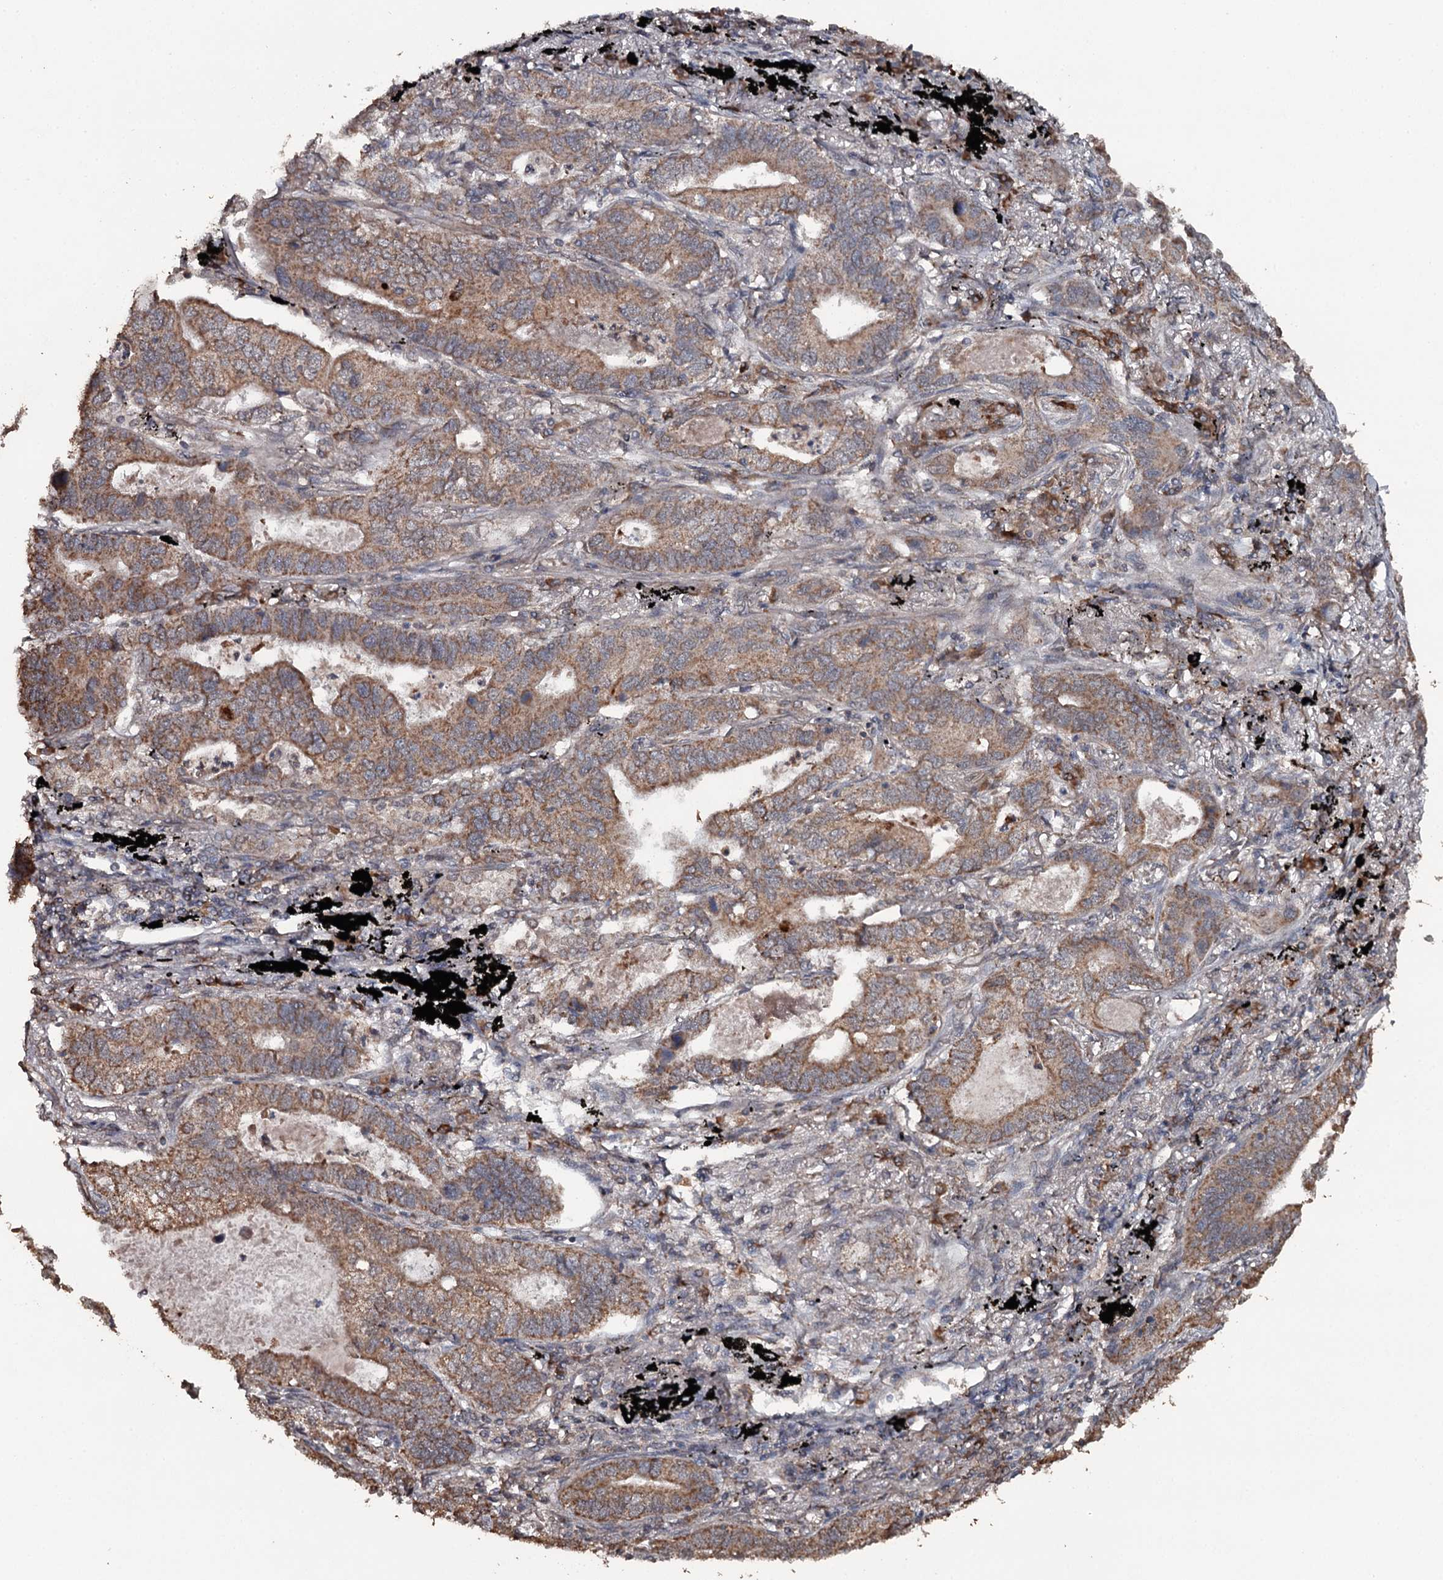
{"staining": {"intensity": "moderate", "quantity": ">75%", "location": "cytoplasmic/membranous"}, "tissue": "lung cancer", "cell_type": "Tumor cells", "image_type": "cancer", "snomed": [{"axis": "morphology", "description": "Adenocarcinoma, NOS"}, {"axis": "topography", "description": "Lung"}], "caption": "Lung cancer (adenocarcinoma) stained with immunohistochemistry (IHC) displays moderate cytoplasmic/membranous expression in approximately >75% of tumor cells.", "gene": "WIPI1", "patient": {"sex": "male", "age": 67}}